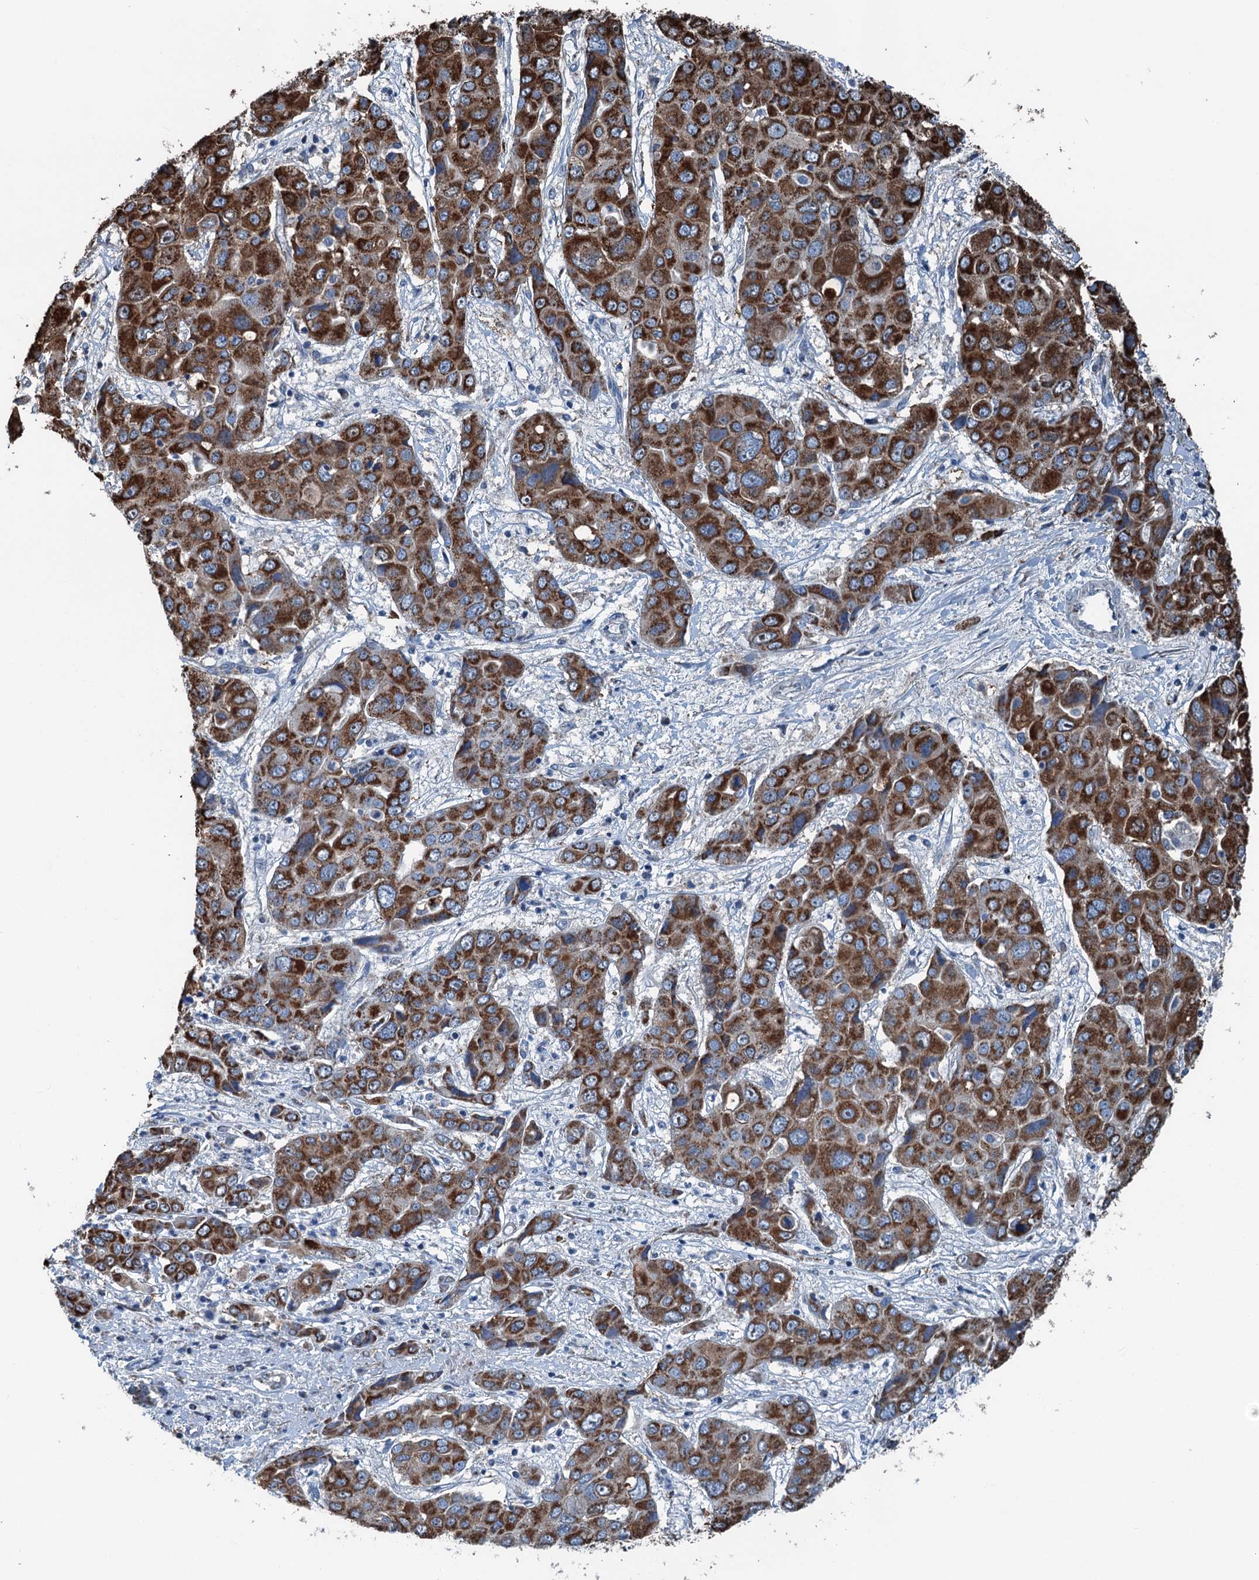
{"staining": {"intensity": "strong", "quantity": ">75%", "location": "cytoplasmic/membranous"}, "tissue": "liver cancer", "cell_type": "Tumor cells", "image_type": "cancer", "snomed": [{"axis": "morphology", "description": "Cholangiocarcinoma"}, {"axis": "topography", "description": "Liver"}], "caption": "Immunohistochemical staining of human liver cholangiocarcinoma exhibits strong cytoplasmic/membranous protein expression in about >75% of tumor cells.", "gene": "TRPT1", "patient": {"sex": "male", "age": 67}}